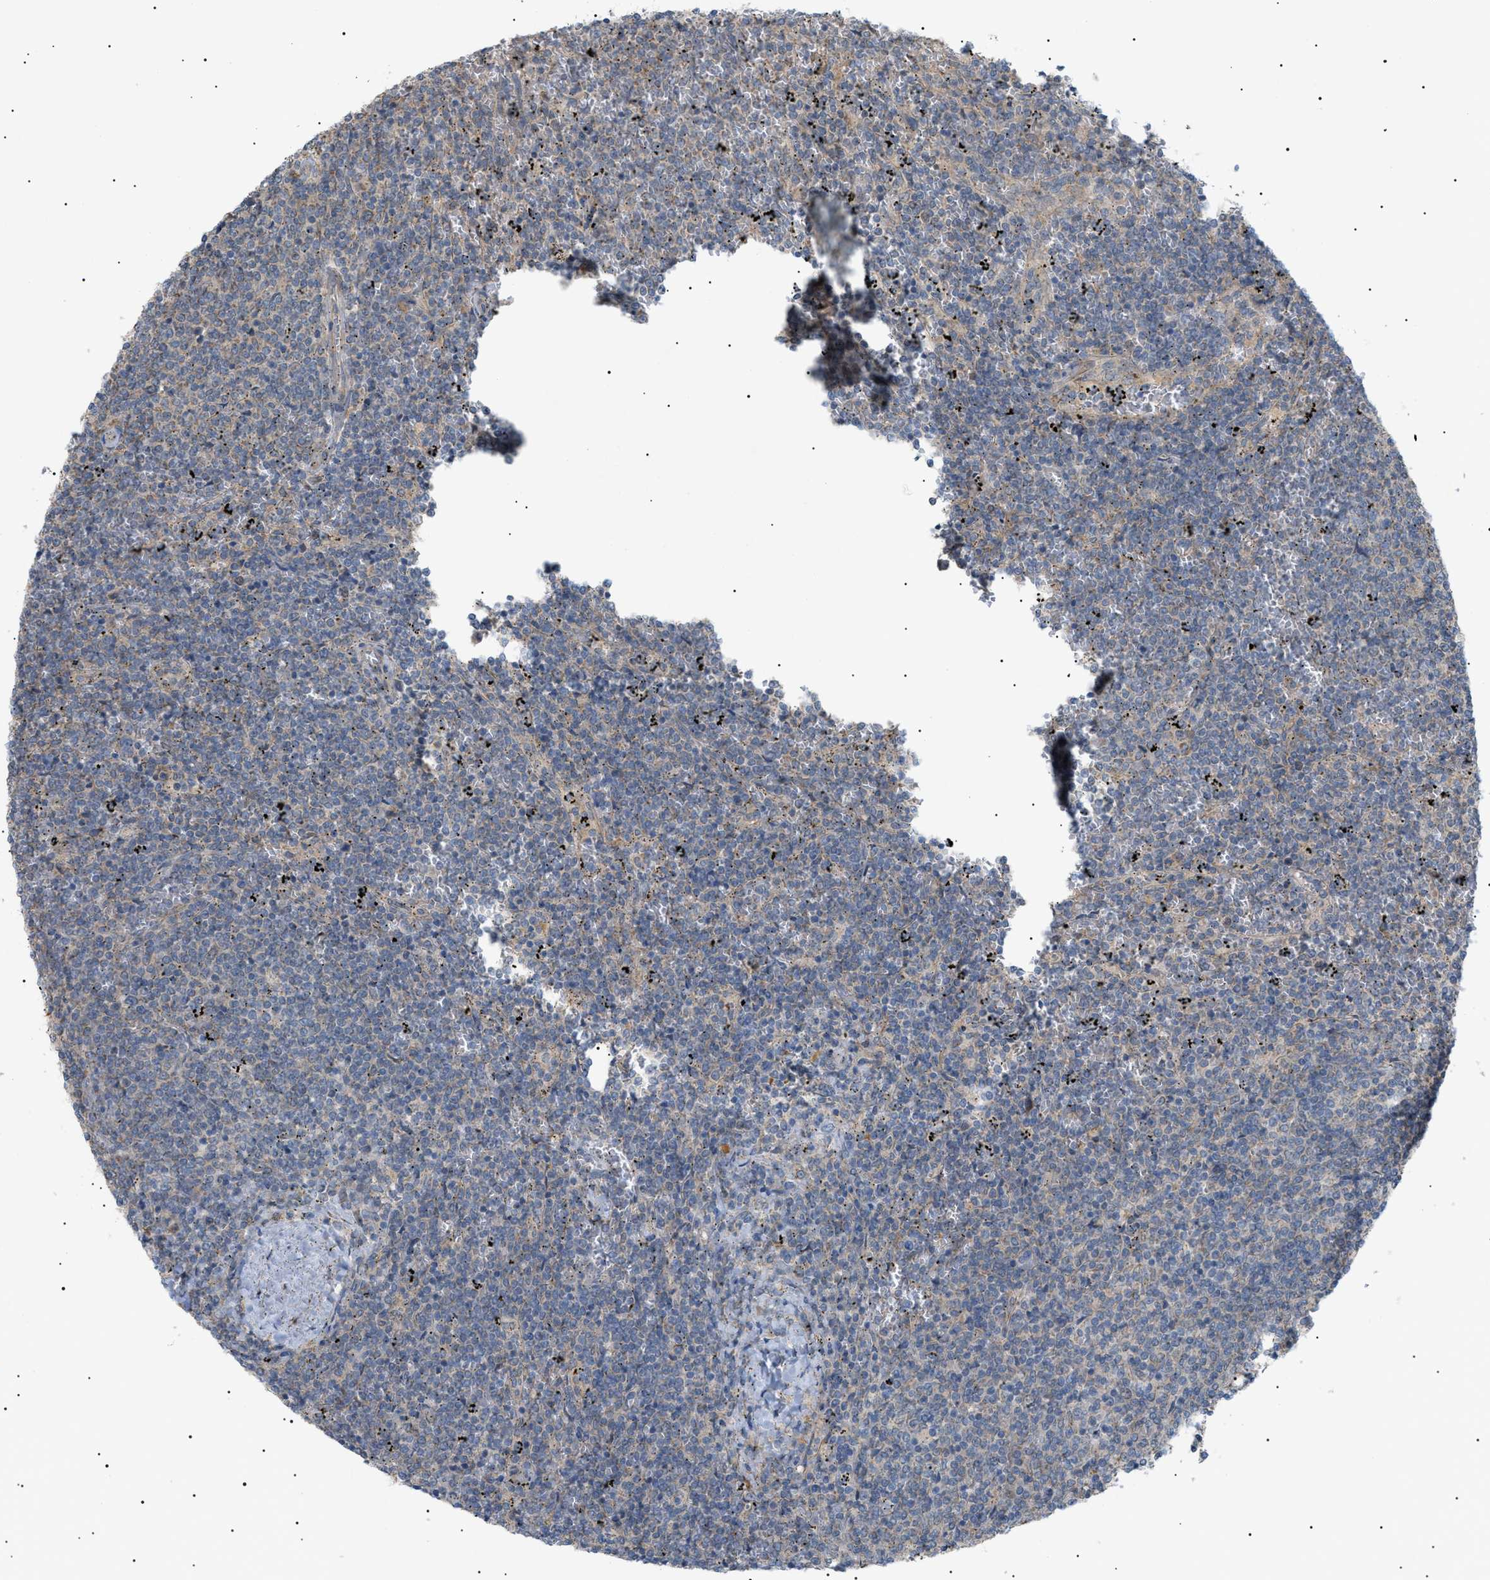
{"staining": {"intensity": "weak", "quantity": "<25%", "location": "cytoplasmic/membranous"}, "tissue": "lymphoma", "cell_type": "Tumor cells", "image_type": "cancer", "snomed": [{"axis": "morphology", "description": "Malignant lymphoma, non-Hodgkin's type, Low grade"}, {"axis": "topography", "description": "Spleen"}], "caption": "Tumor cells show no significant positivity in low-grade malignant lymphoma, non-Hodgkin's type.", "gene": "IRS2", "patient": {"sex": "female", "age": 50}}